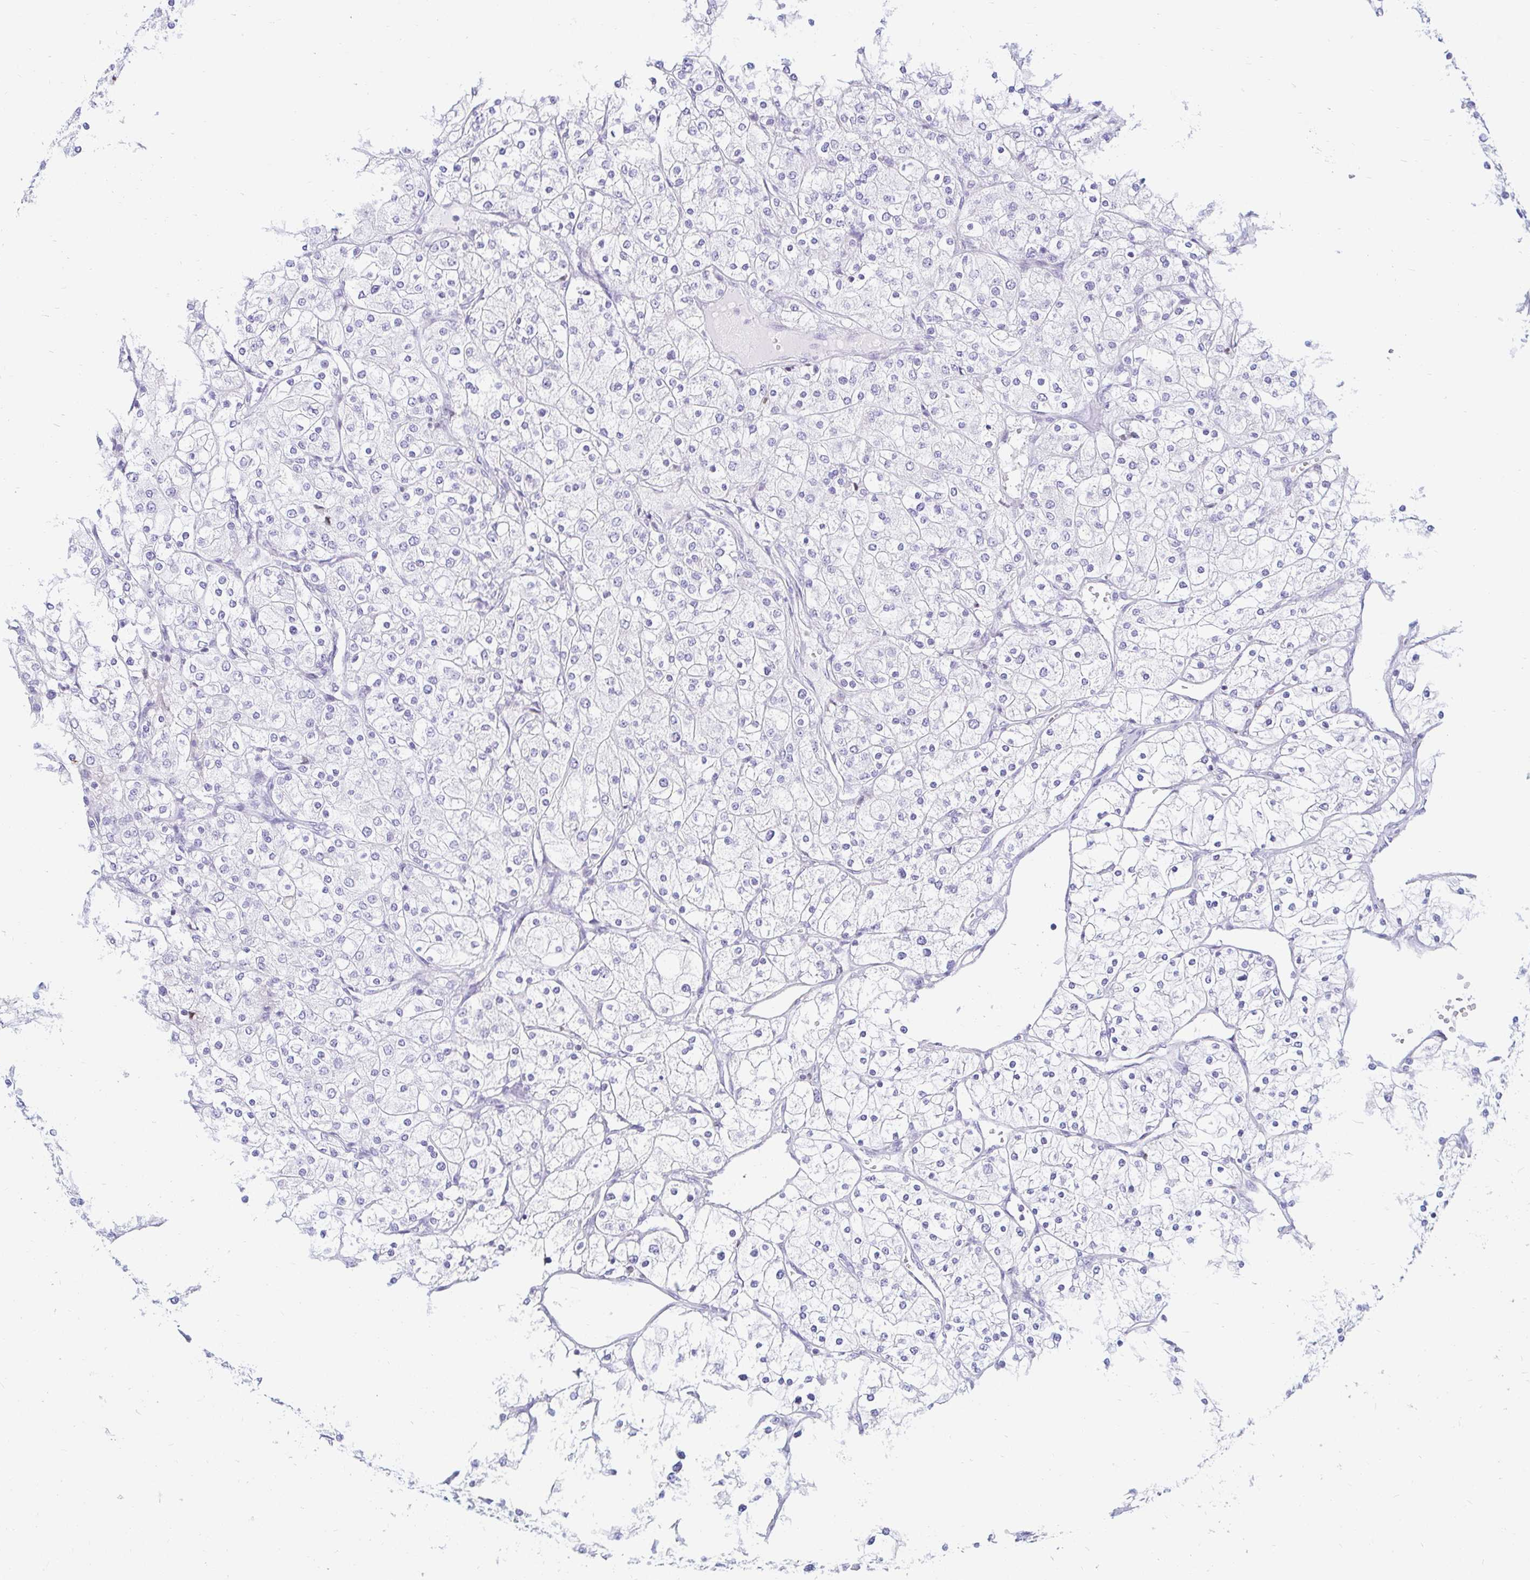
{"staining": {"intensity": "negative", "quantity": "none", "location": "none"}, "tissue": "renal cancer", "cell_type": "Tumor cells", "image_type": "cancer", "snomed": [{"axis": "morphology", "description": "Adenocarcinoma, NOS"}, {"axis": "topography", "description": "Kidney"}], "caption": "Tumor cells are negative for brown protein staining in renal cancer.", "gene": "CAPSL", "patient": {"sex": "male", "age": 80}}